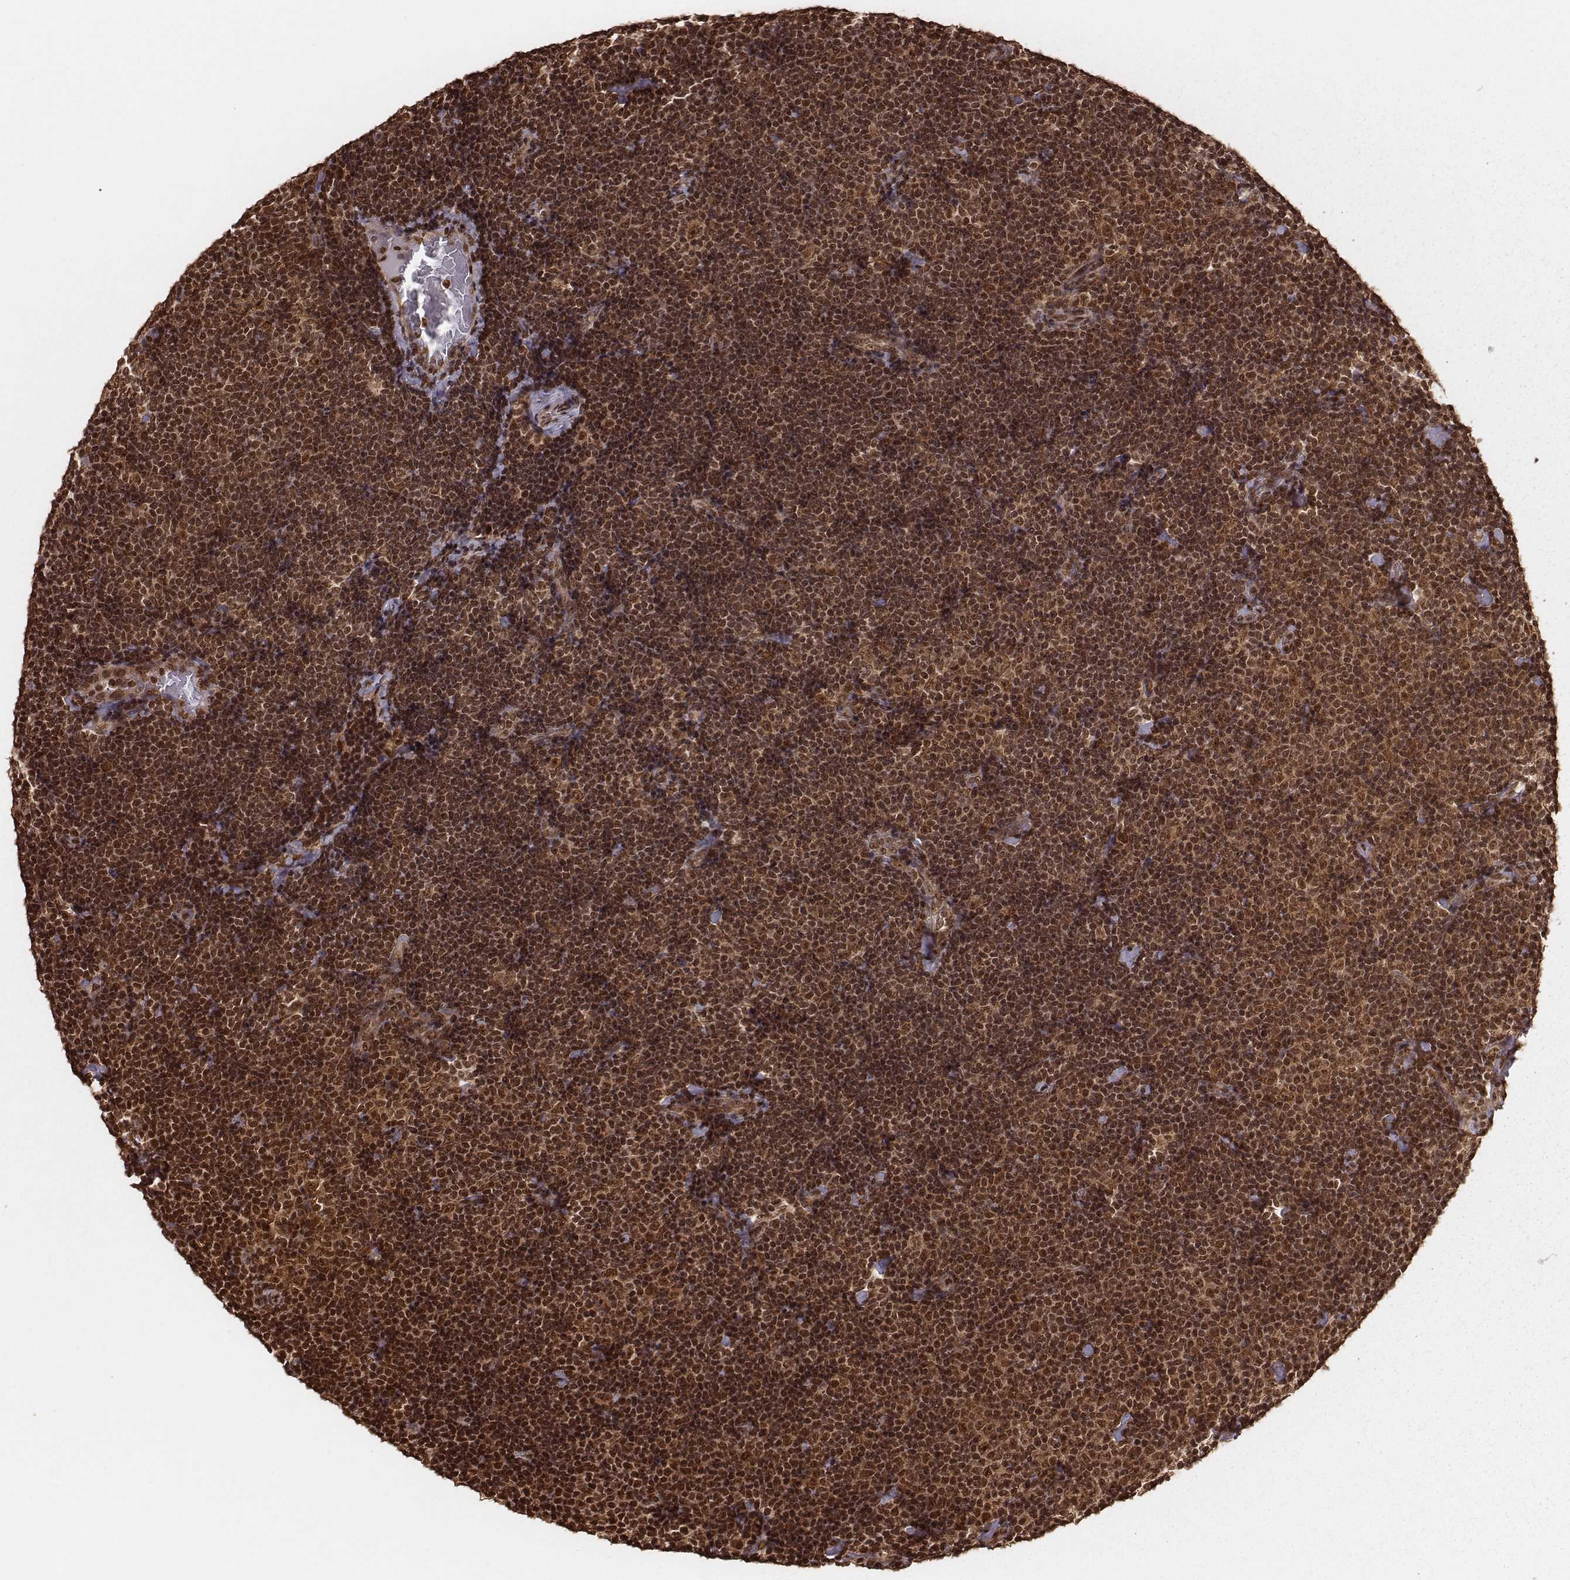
{"staining": {"intensity": "strong", "quantity": ">75%", "location": "cytoplasmic/membranous,nuclear"}, "tissue": "lymphoma", "cell_type": "Tumor cells", "image_type": "cancer", "snomed": [{"axis": "morphology", "description": "Malignant lymphoma, non-Hodgkin's type, Low grade"}, {"axis": "topography", "description": "Lymph node"}], "caption": "The immunohistochemical stain labels strong cytoplasmic/membranous and nuclear staining in tumor cells of lymphoma tissue.", "gene": "NFX1", "patient": {"sex": "male", "age": 81}}